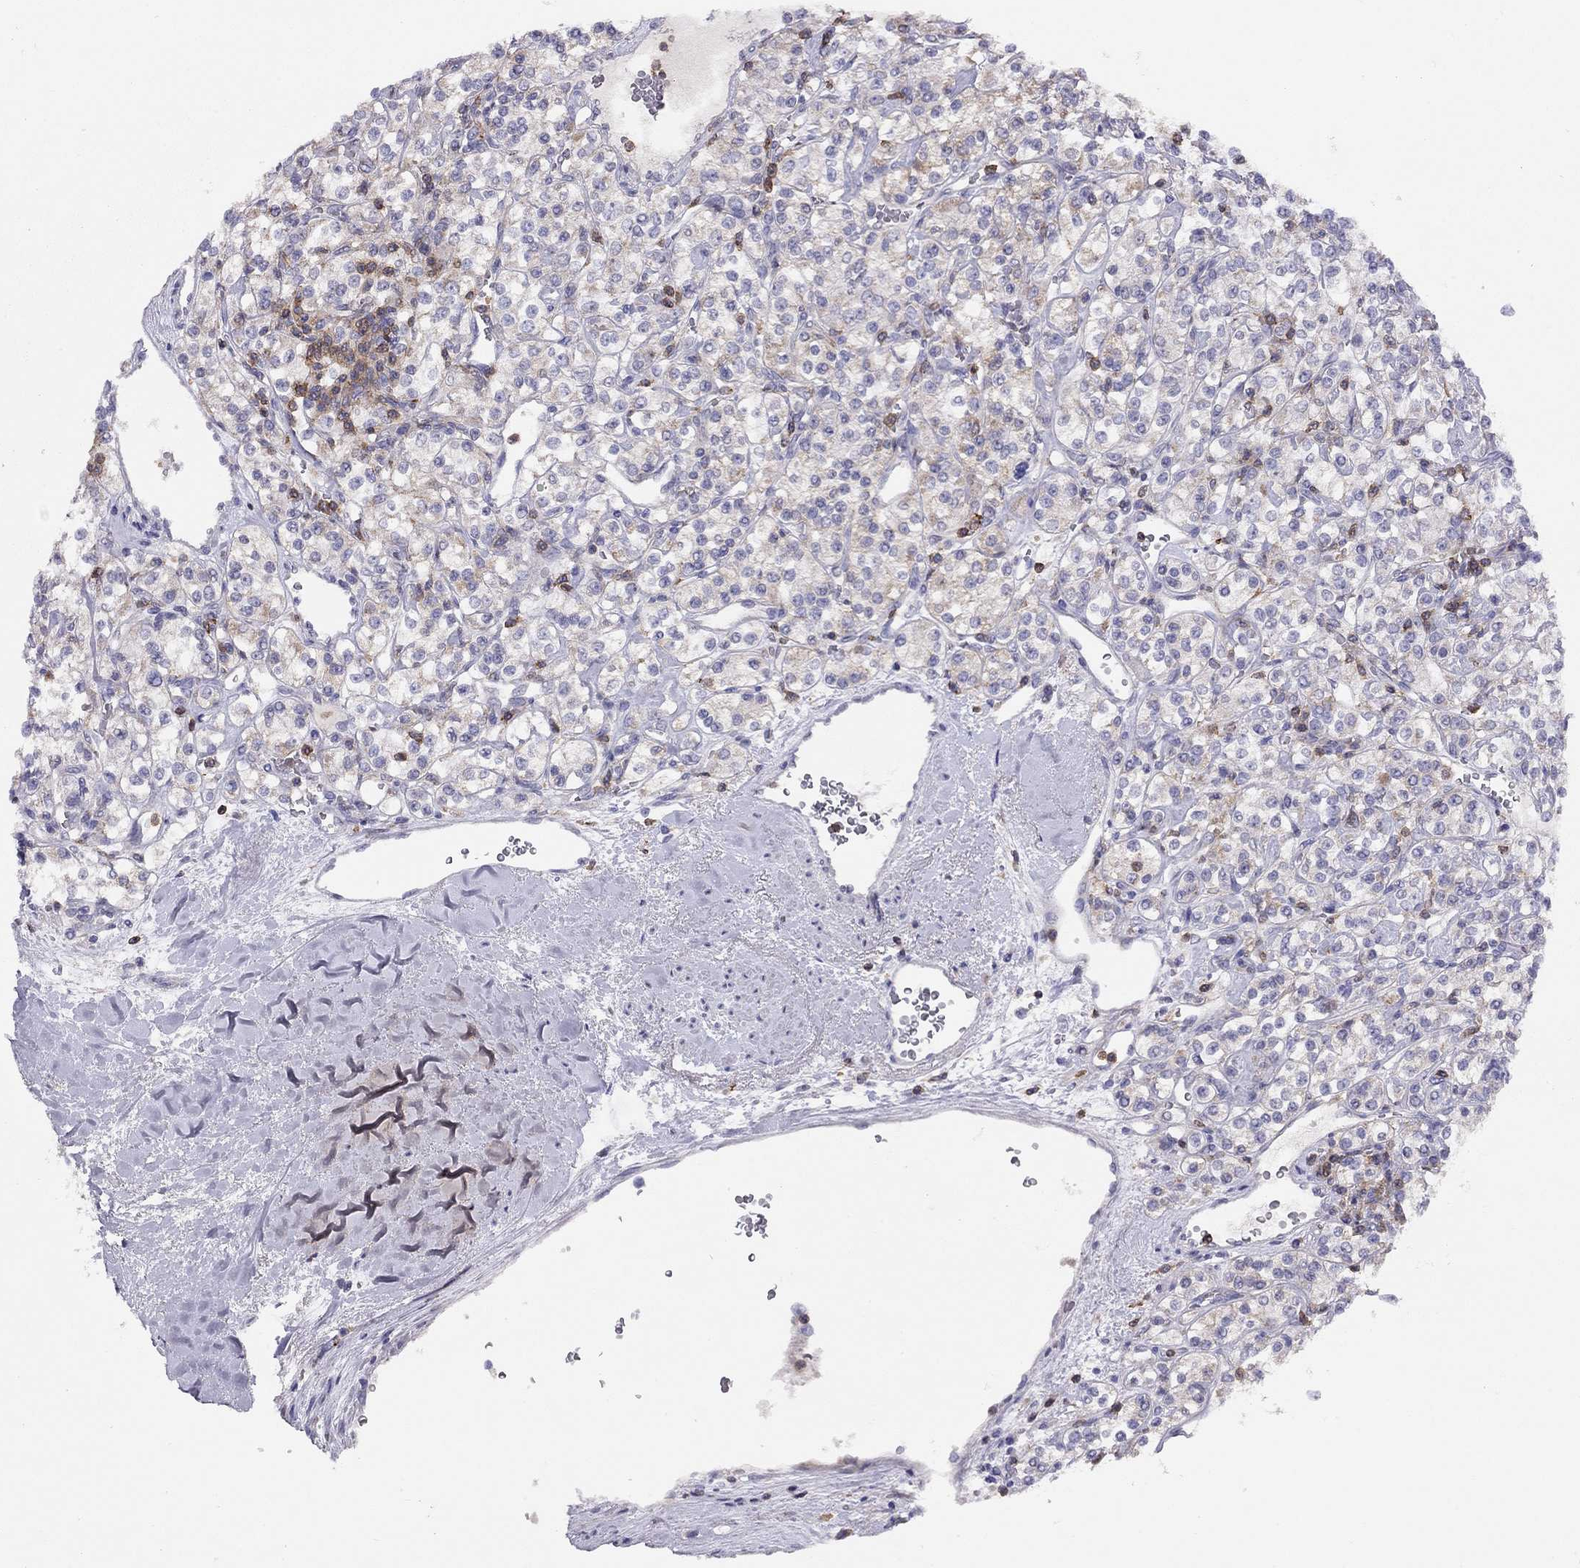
{"staining": {"intensity": "weak", "quantity": "<25%", "location": "cytoplasmic/membranous"}, "tissue": "renal cancer", "cell_type": "Tumor cells", "image_type": "cancer", "snomed": [{"axis": "morphology", "description": "Adenocarcinoma, NOS"}, {"axis": "topography", "description": "Kidney"}], "caption": "High magnification brightfield microscopy of adenocarcinoma (renal) stained with DAB (3,3'-diaminobenzidine) (brown) and counterstained with hematoxylin (blue): tumor cells show no significant staining. Nuclei are stained in blue.", "gene": "CITED1", "patient": {"sex": "male", "age": 77}}